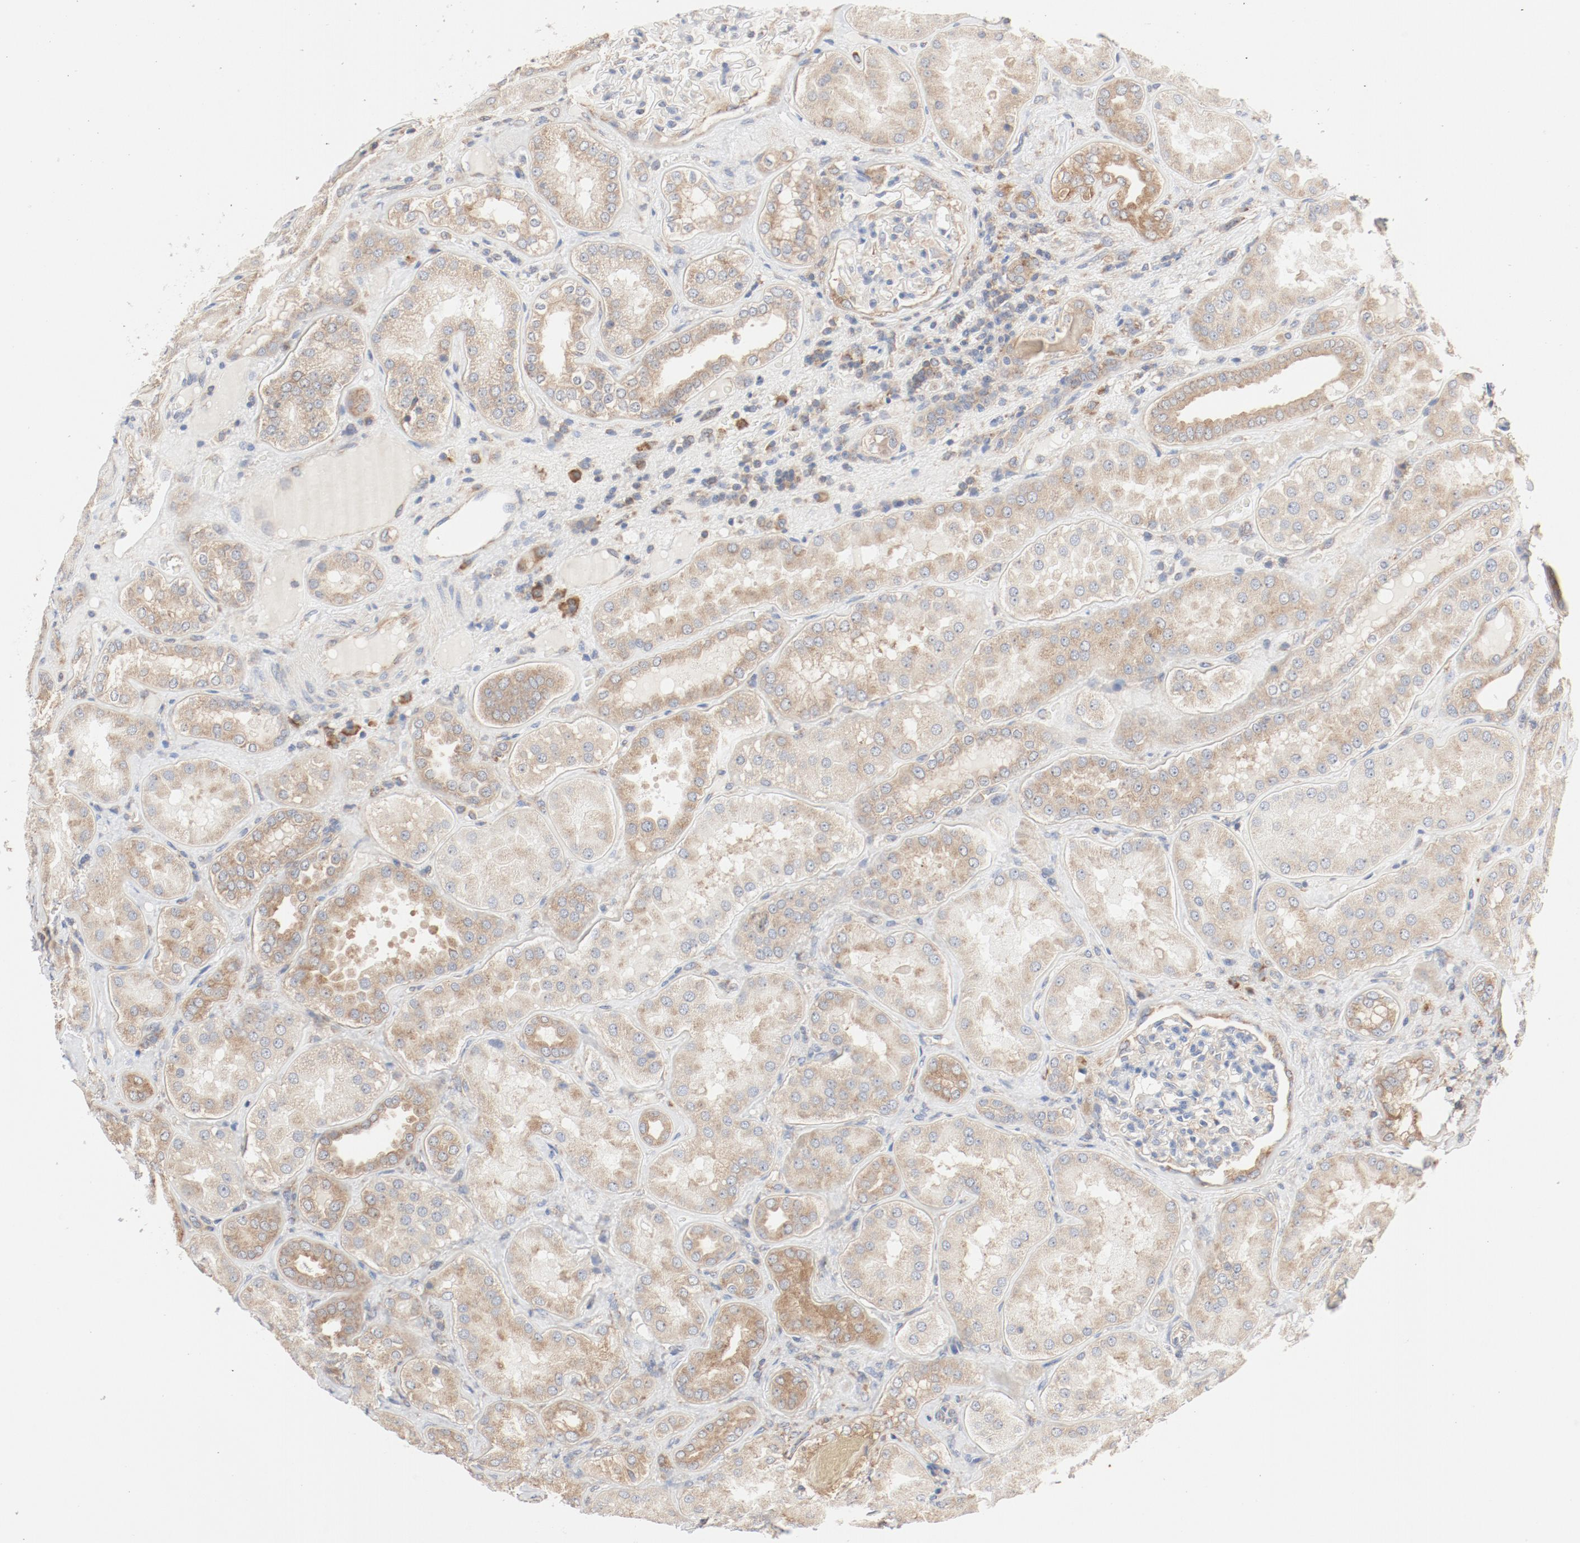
{"staining": {"intensity": "weak", "quantity": "25%-75%", "location": "cytoplasmic/membranous"}, "tissue": "kidney", "cell_type": "Cells in glomeruli", "image_type": "normal", "snomed": [{"axis": "morphology", "description": "Normal tissue, NOS"}, {"axis": "topography", "description": "Kidney"}], "caption": "Immunohistochemistry (IHC) micrograph of unremarkable kidney stained for a protein (brown), which shows low levels of weak cytoplasmic/membranous expression in about 25%-75% of cells in glomeruli.", "gene": "RPS6", "patient": {"sex": "female", "age": 56}}